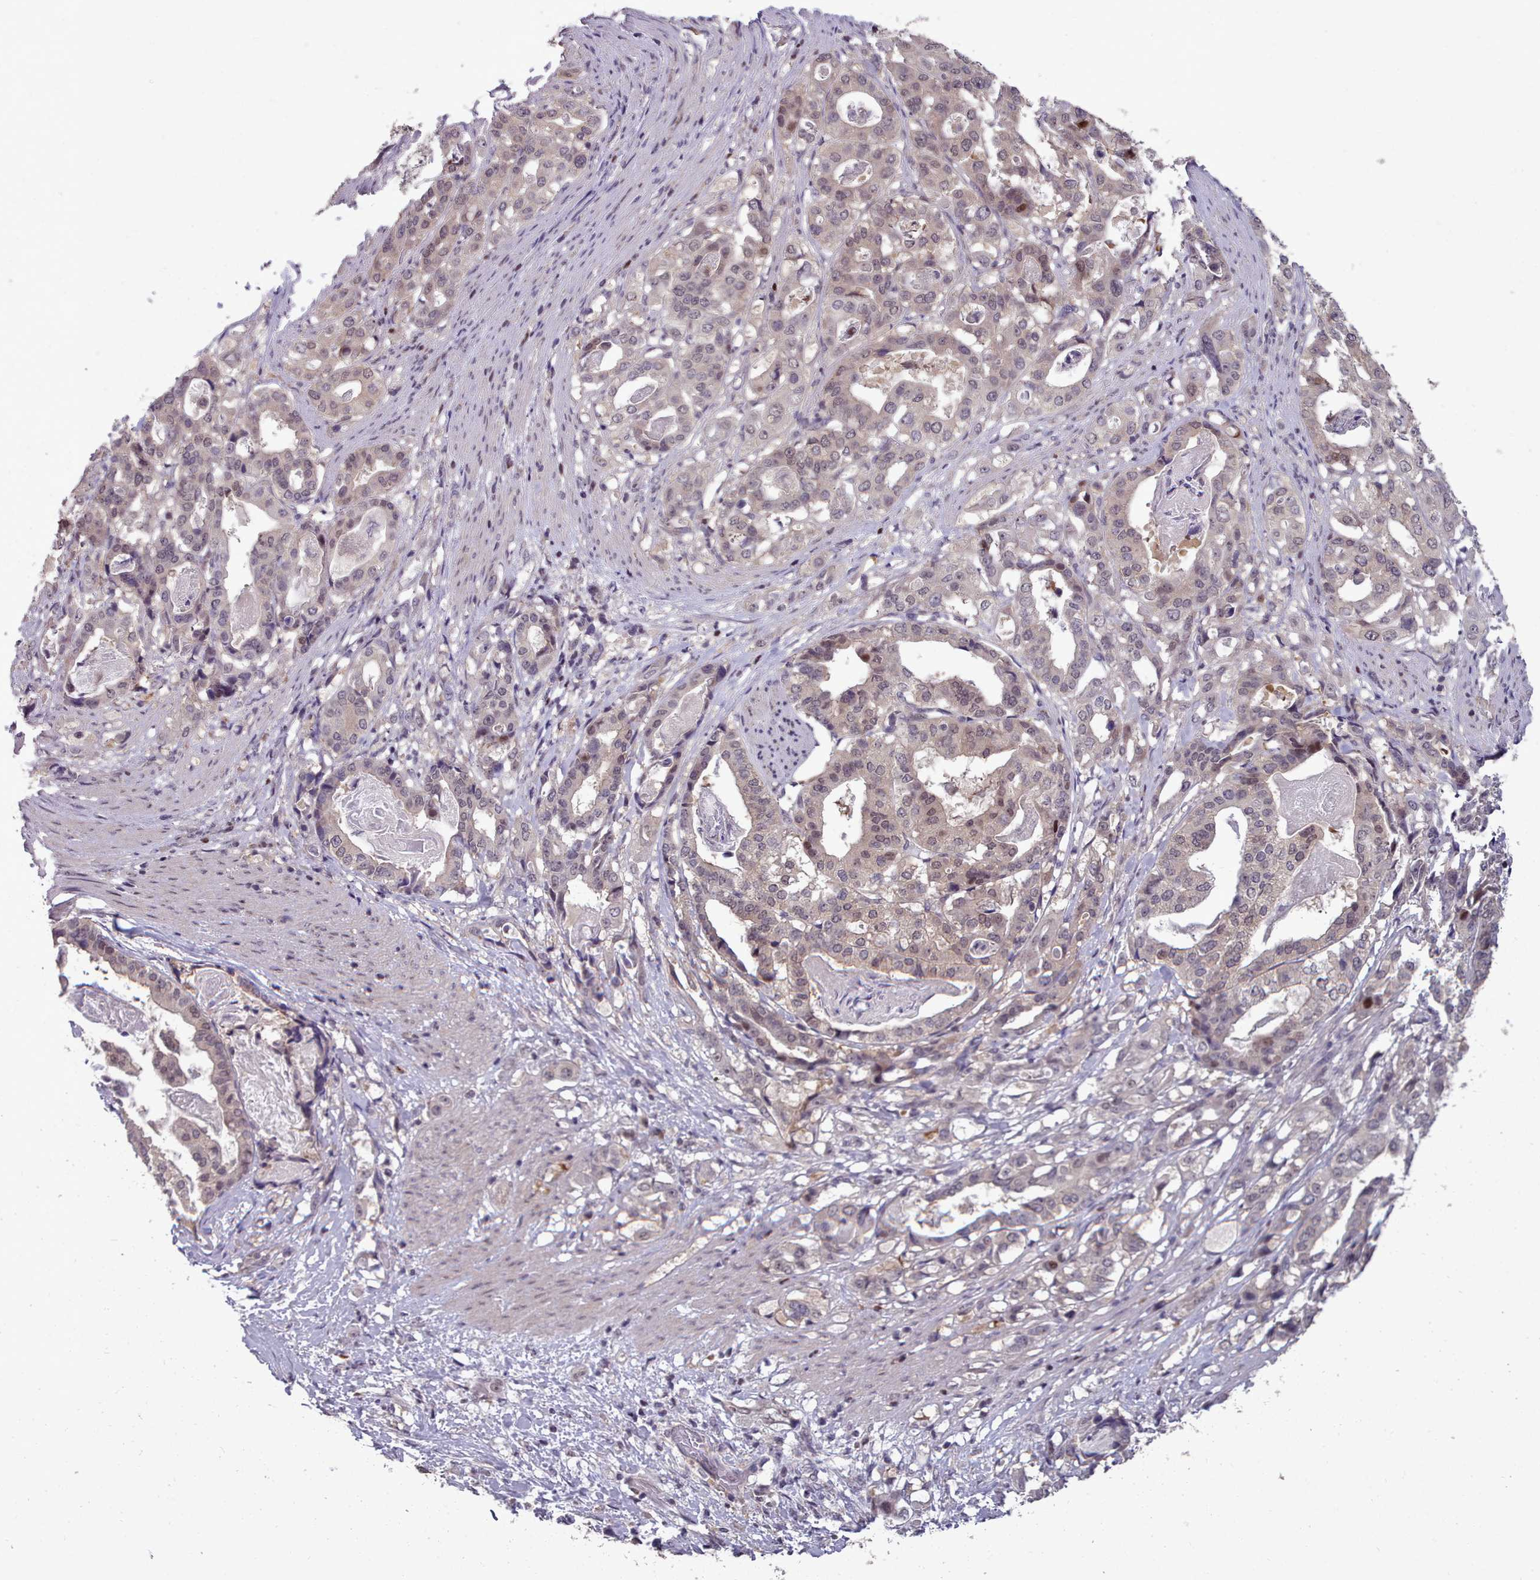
{"staining": {"intensity": "weak", "quantity": "25%-75%", "location": "nuclear"}, "tissue": "stomach cancer", "cell_type": "Tumor cells", "image_type": "cancer", "snomed": [{"axis": "morphology", "description": "Adenocarcinoma, NOS"}, {"axis": "topography", "description": "Stomach"}], "caption": "Adenocarcinoma (stomach) was stained to show a protein in brown. There is low levels of weak nuclear expression in about 25%-75% of tumor cells.", "gene": "ENSA", "patient": {"sex": "male", "age": 48}}